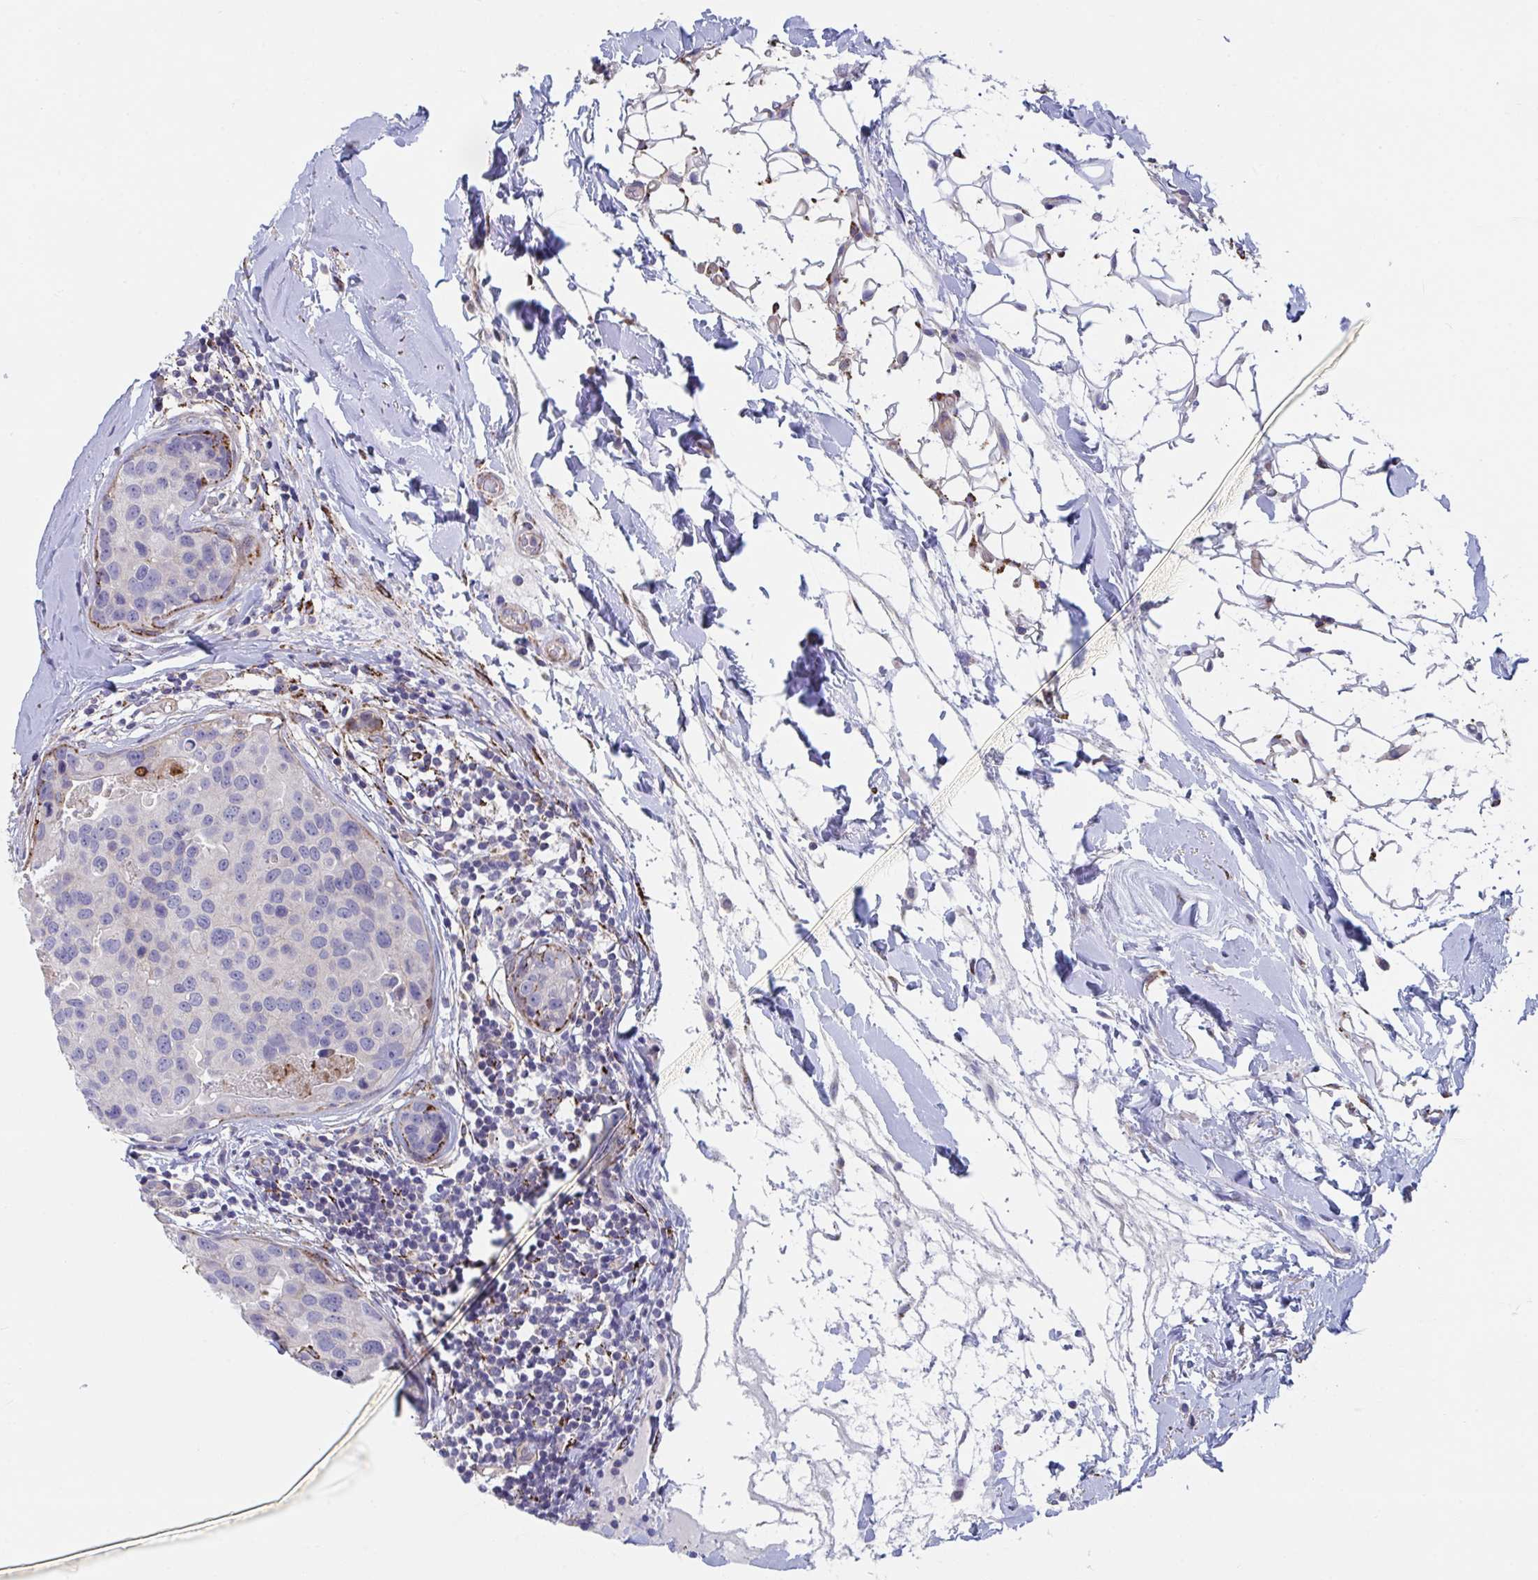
{"staining": {"intensity": "strong", "quantity": "<25%", "location": "cytoplasmic/membranous"}, "tissue": "breast cancer", "cell_type": "Tumor cells", "image_type": "cancer", "snomed": [{"axis": "morphology", "description": "Duct carcinoma"}, {"axis": "topography", "description": "Breast"}], "caption": "Tumor cells show medium levels of strong cytoplasmic/membranous staining in approximately <25% of cells in human breast cancer.", "gene": "FAM156B", "patient": {"sex": "female", "age": 24}}